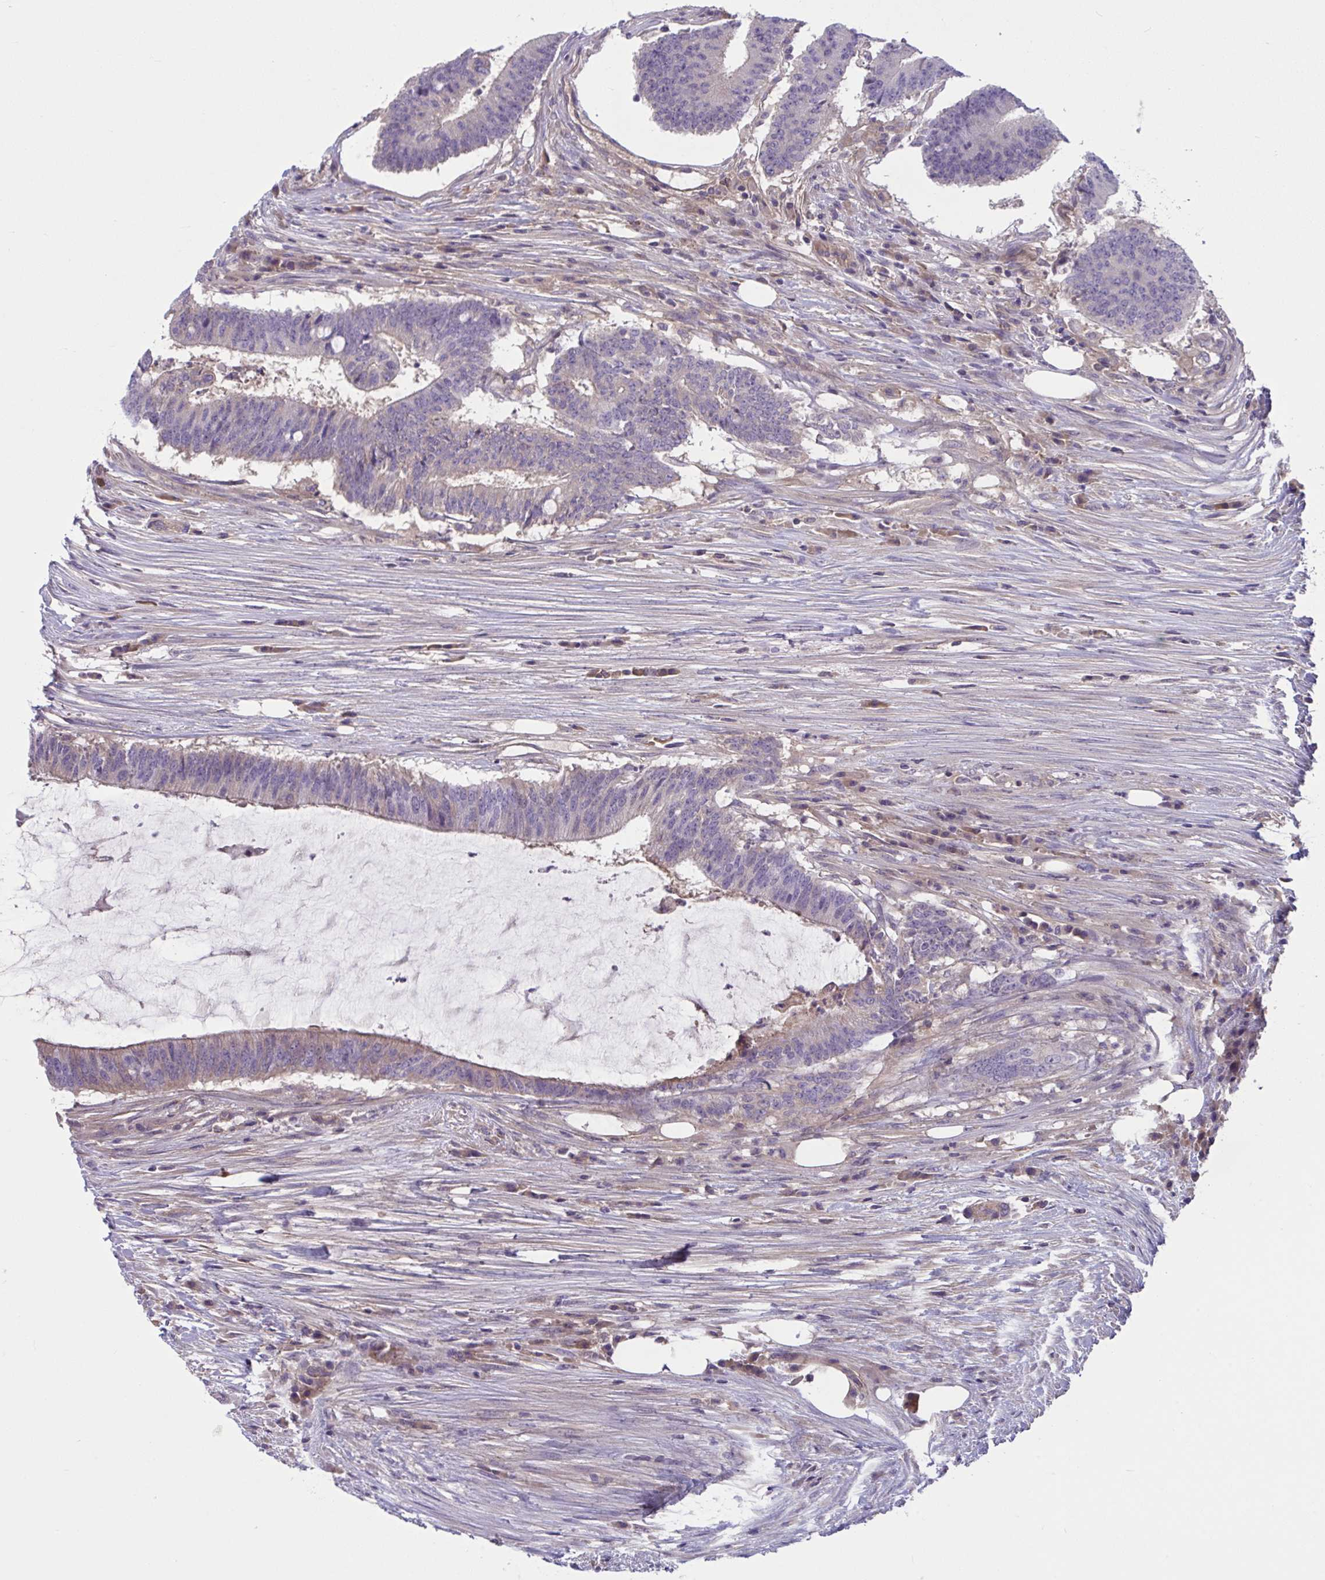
{"staining": {"intensity": "moderate", "quantity": "<25%", "location": "cytoplasmic/membranous"}, "tissue": "colorectal cancer", "cell_type": "Tumor cells", "image_type": "cancer", "snomed": [{"axis": "morphology", "description": "Adenocarcinoma, NOS"}, {"axis": "topography", "description": "Colon"}], "caption": "IHC (DAB) staining of human colorectal adenocarcinoma demonstrates moderate cytoplasmic/membranous protein staining in approximately <25% of tumor cells. Using DAB (3,3'-diaminobenzidine) (brown) and hematoxylin (blue) stains, captured at high magnification using brightfield microscopy.", "gene": "TTC7B", "patient": {"sex": "female", "age": 43}}